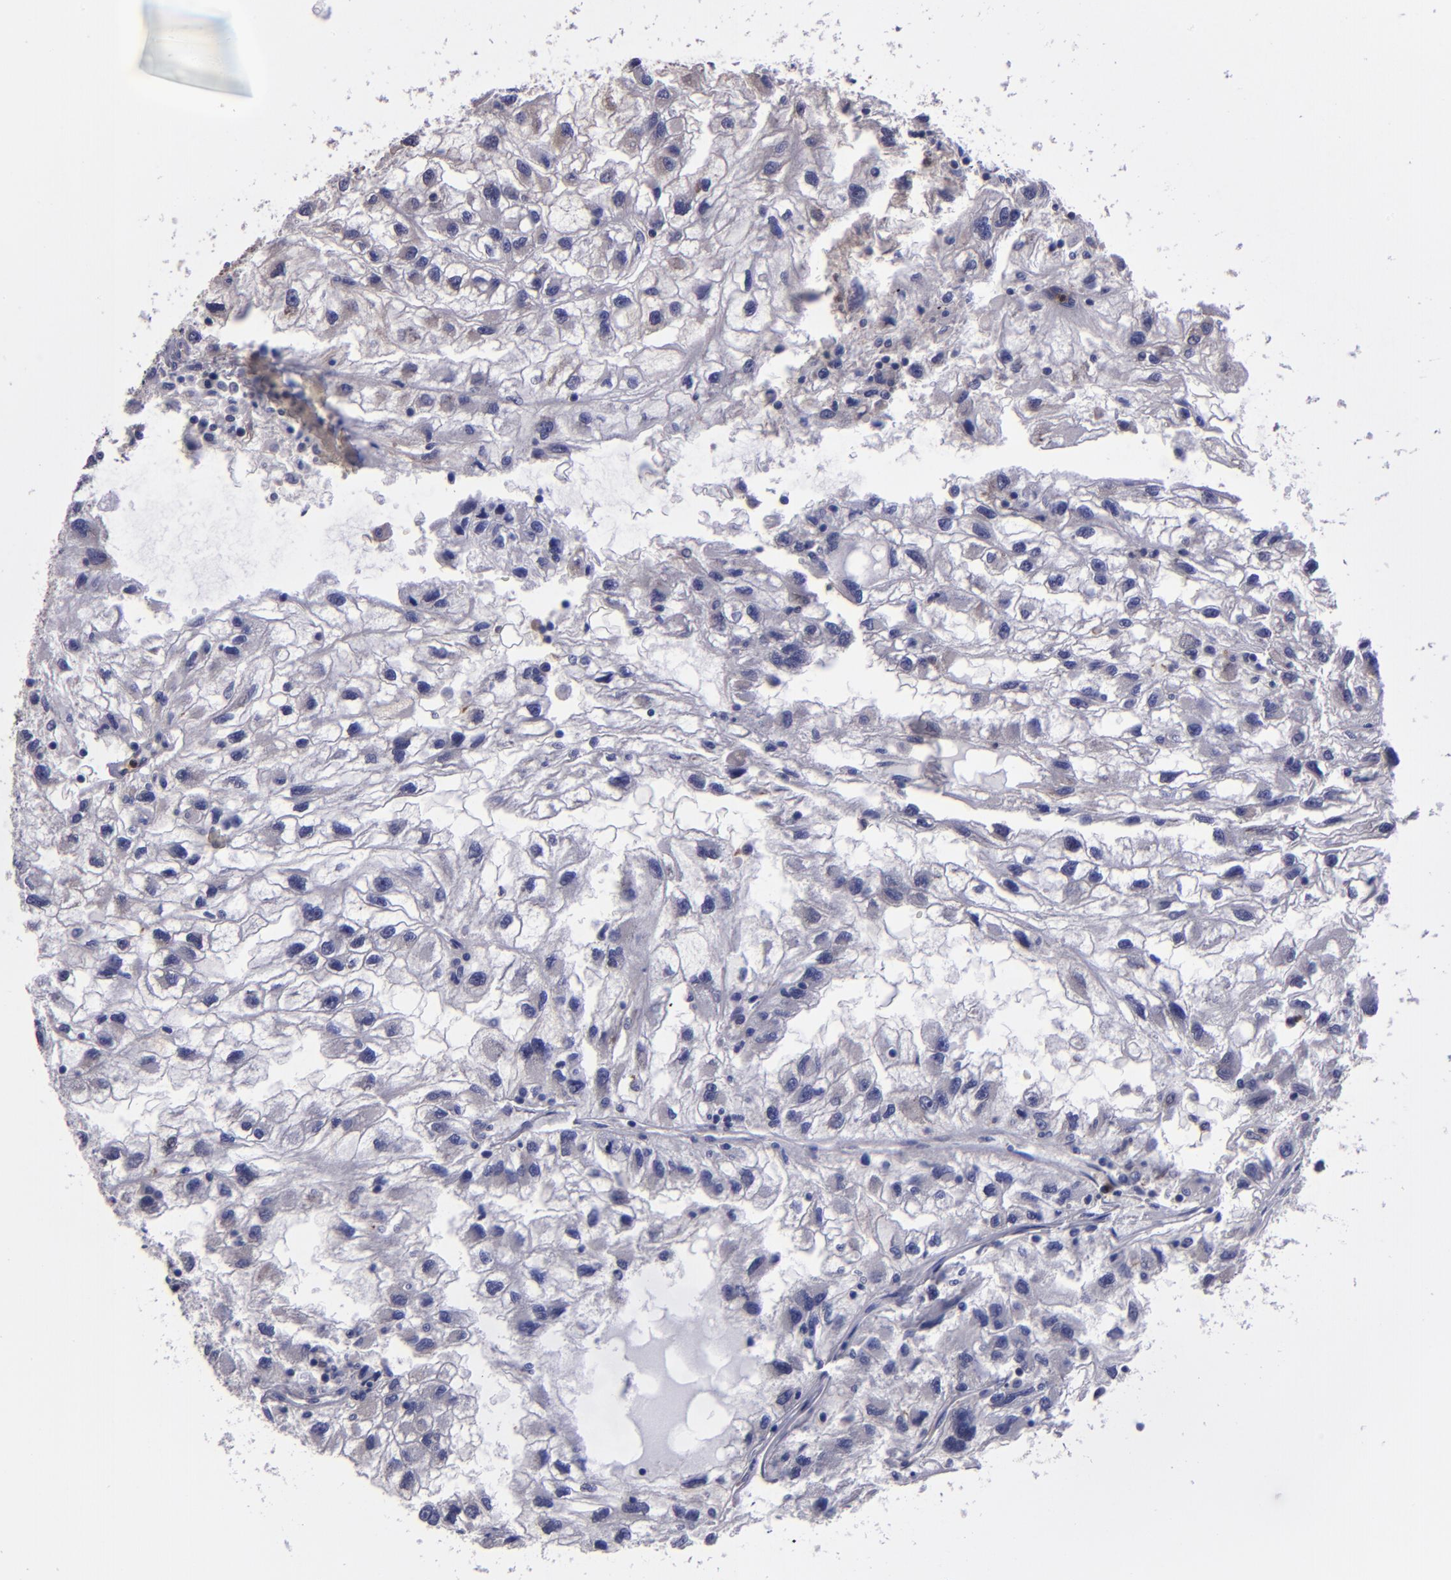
{"staining": {"intensity": "weak", "quantity": "<25%", "location": "cytoplasmic/membranous"}, "tissue": "renal cancer", "cell_type": "Tumor cells", "image_type": "cancer", "snomed": [{"axis": "morphology", "description": "Normal tissue, NOS"}, {"axis": "morphology", "description": "Adenocarcinoma, NOS"}, {"axis": "topography", "description": "Kidney"}], "caption": "Renal cancer (adenocarcinoma) was stained to show a protein in brown. There is no significant positivity in tumor cells.", "gene": "CARS1", "patient": {"sex": "male", "age": 71}}